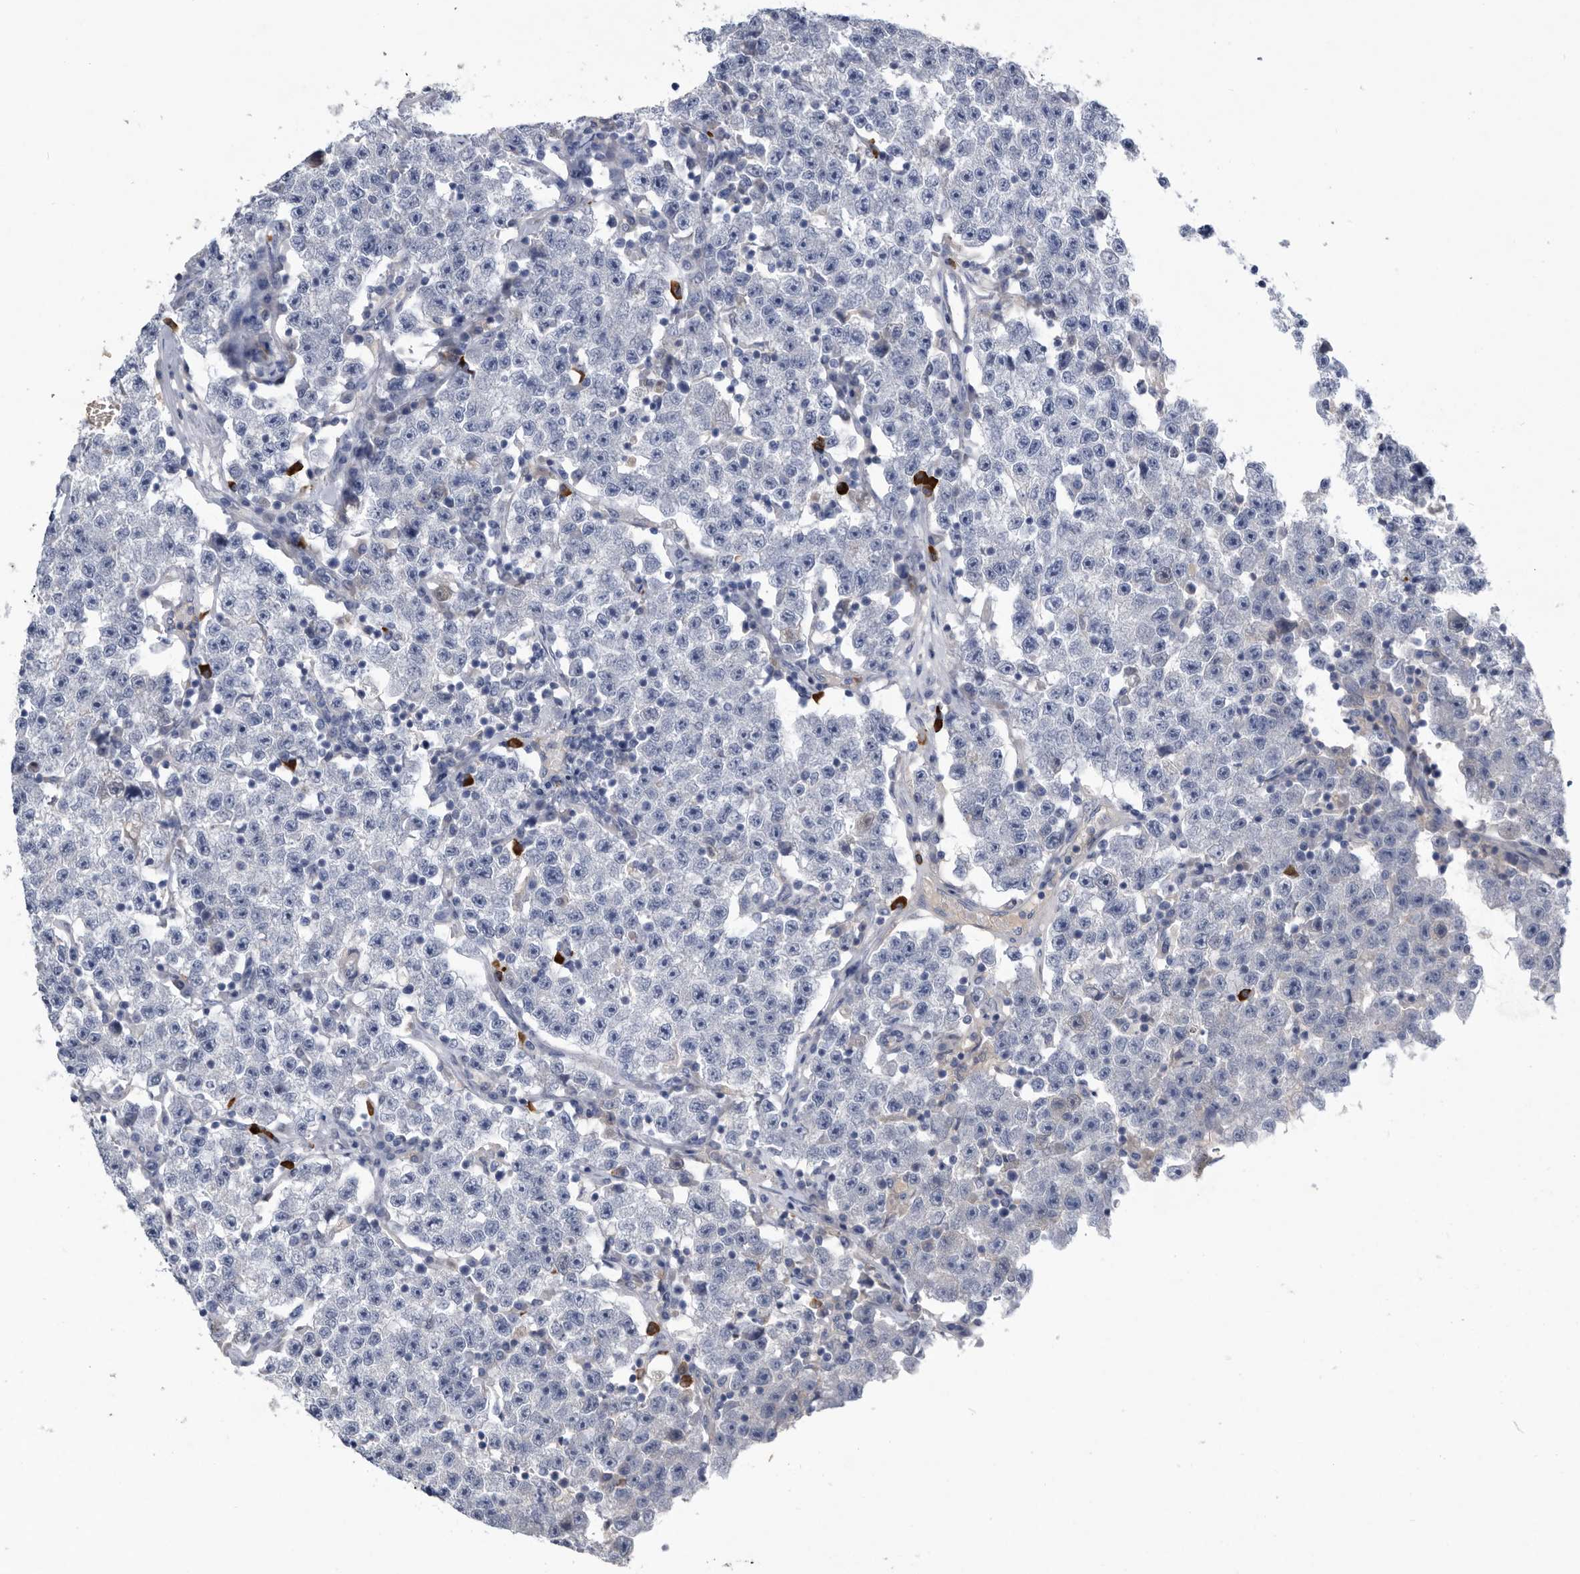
{"staining": {"intensity": "negative", "quantity": "none", "location": "none"}, "tissue": "testis cancer", "cell_type": "Tumor cells", "image_type": "cancer", "snomed": [{"axis": "morphology", "description": "Seminoma, NOS"}, {"axis": "topography", "description": "Testis"}], "caption": "A photomicrograph of human seminoma (testis) is negative for staining in tumor cells. (DAB (3,3'-diaminobenzidine) immunohistochemistry (IHC) visualized using brightfield microscopy, high magnification).", "gene": "BTBD6", "patient": {"sex": "male", "age": 22}}